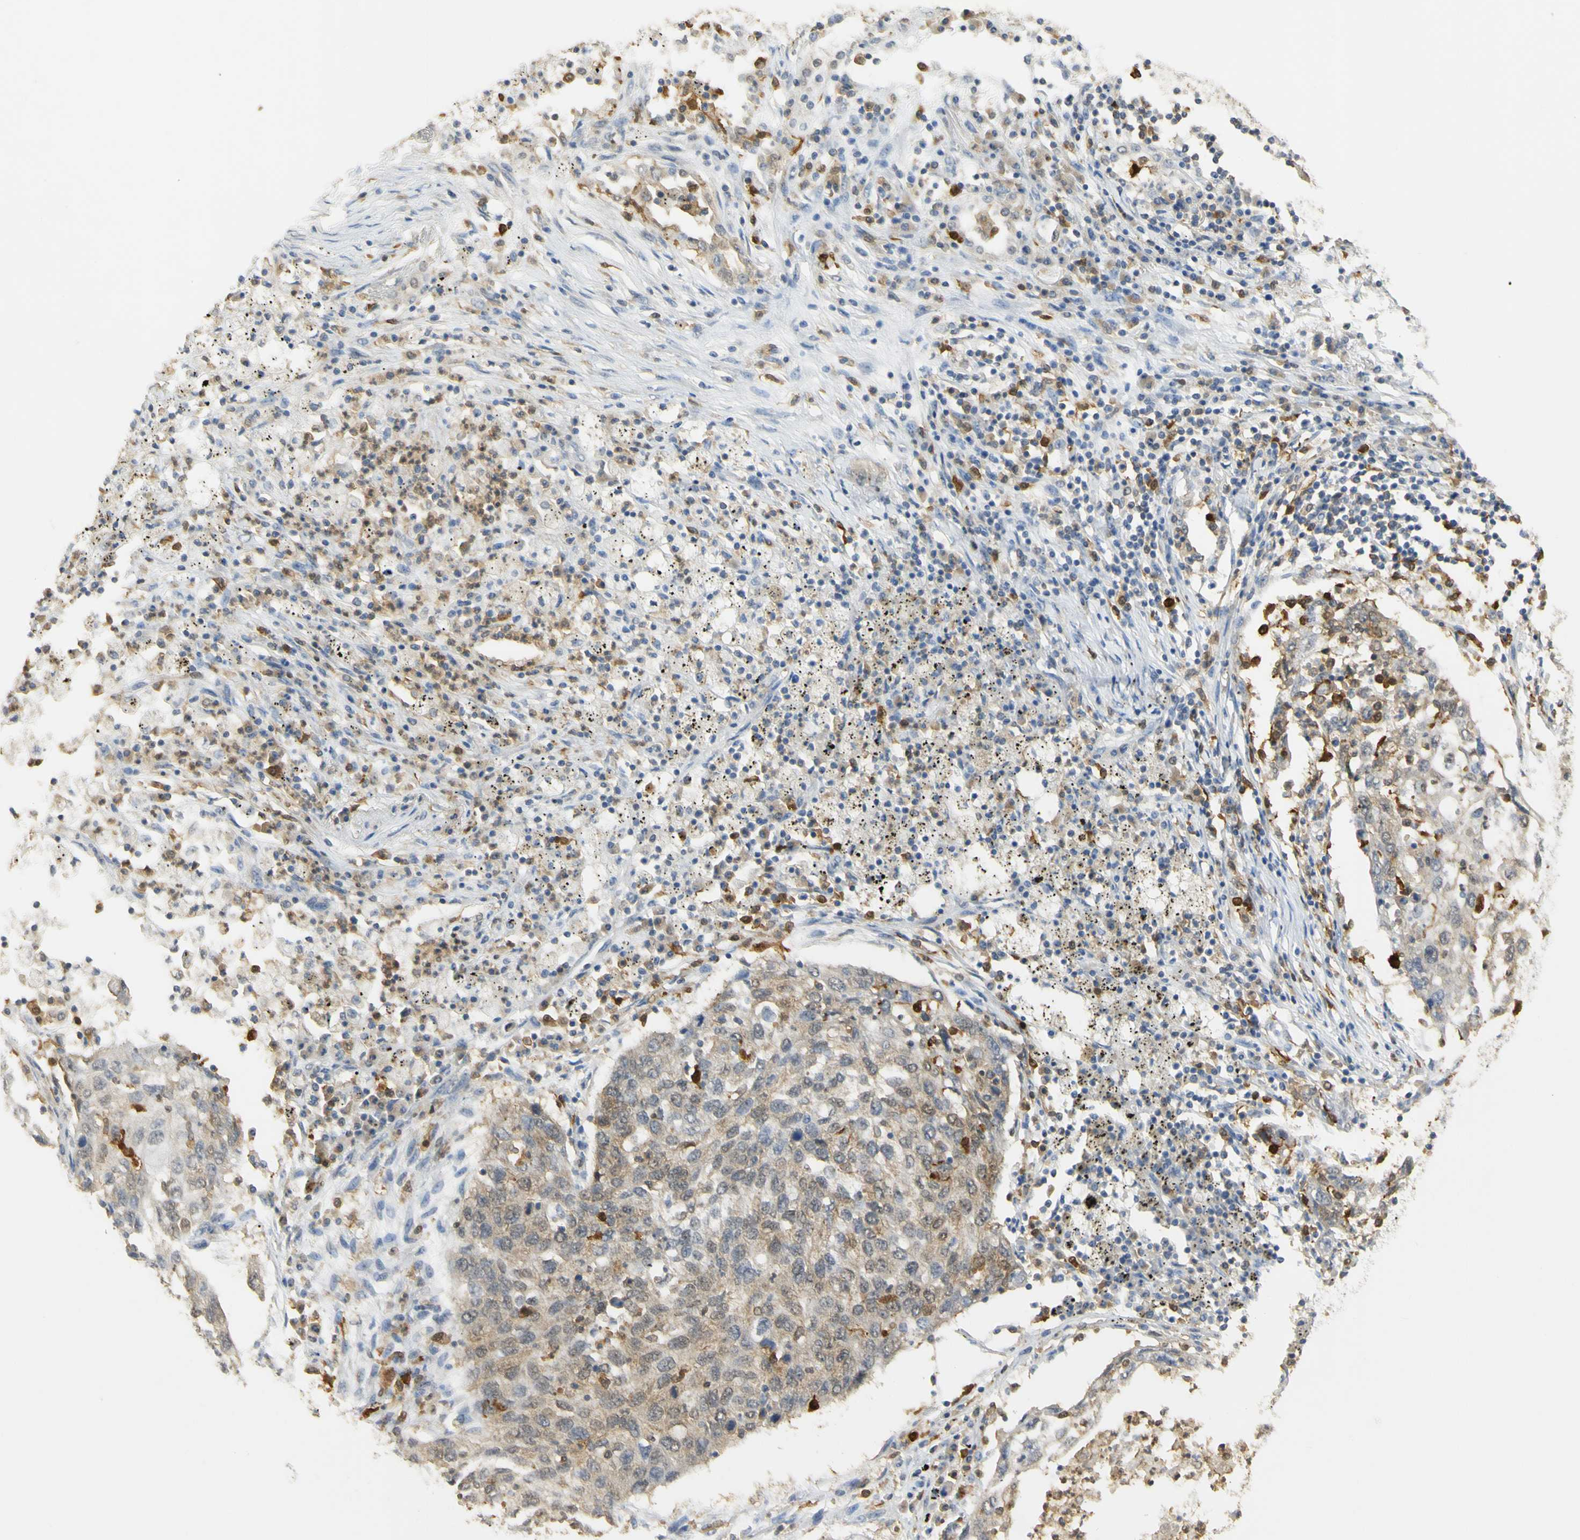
{"staining": {"intensity": "weak", "quantity": ">75%", "location": "cytoplasmic/membranous,nuclear"}, "tissue": "lung cancer", "cell_type": "Tumor cells", "image_type": "cancer", "snomed": [{"axis": "morphology", "description": "Squamous cell carcinoma, NOS"}, {"axis": "topography", "description": "Lung"}], "caption": "Weak cytoplasmic/membranous and nuclear positivity for a protein is seen in about >75% of tumor cells of lung cancer (squamous cell carcinoma) using IHC.", "gene": "PAK1", "patient": {"sex": "female", "age": 63}}